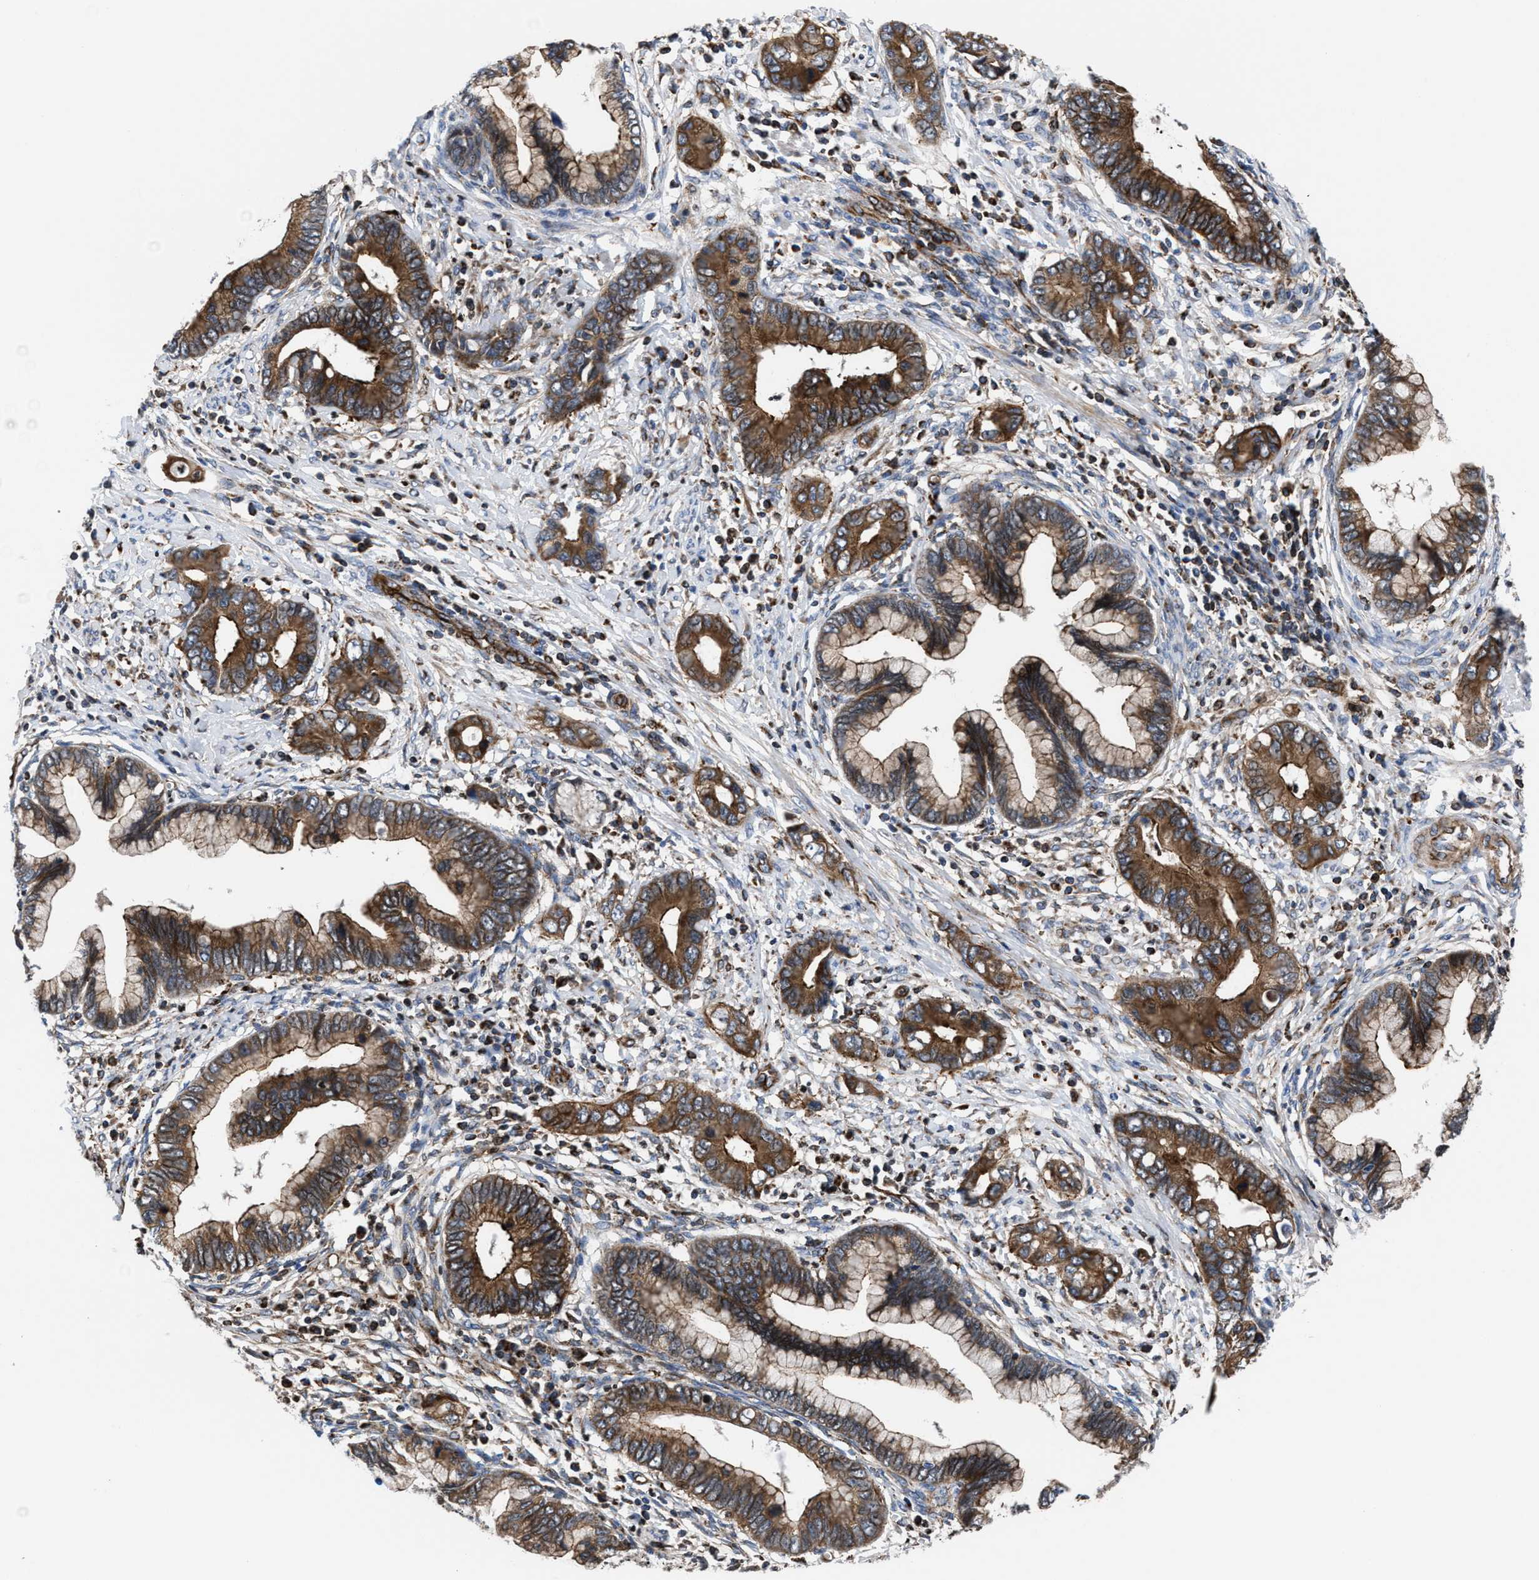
{"staining": {"intensity": "moderate", "quantity": ">75%", "location": "cytoplasmic/membranous"}, "tissue": "cervical cancer", "cell_type": "Tumor cells", "image_type": "cancer", "snomed": [{"axis": "morphology", "description": "Adenocarcinoma, NOS"}, {"axis": "topography", "description": "Cervix"}], "caption": "Immunohistochemical staining of human adenocarcinoma (cervical) exhibits medium levels of moderate cytoplasmic/membranous staining in approximately >75% of tumor cells.", "gene": "PRR15L", "patient": {"sex": "female", "age": 44}}